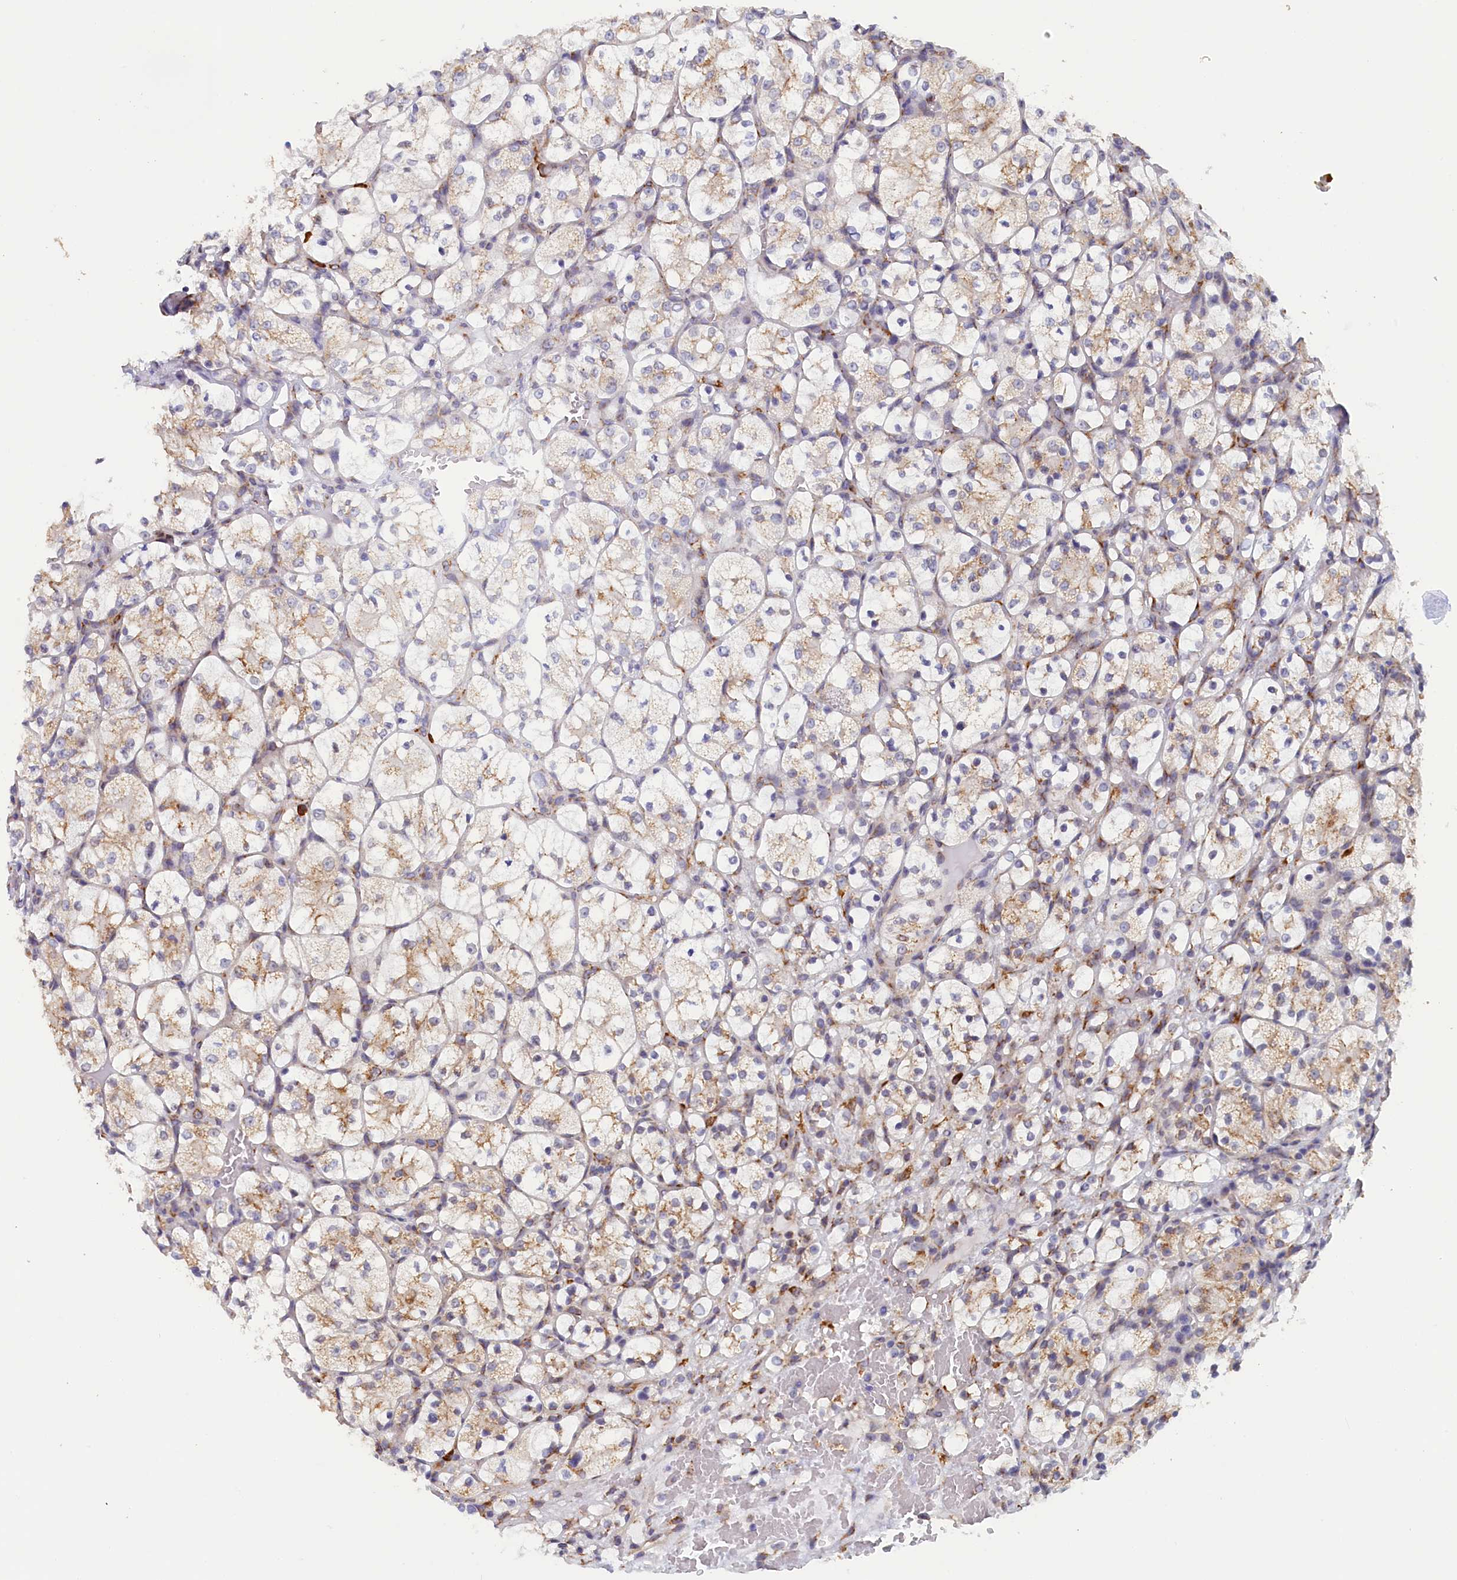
{"staining": {"intensity": "moderate", "quantity": "<25%", "location": "cytoplasmic/membranous"}, "tissue": "renal cancer", "cell_type": "Tumor cells", "image_type": "cancer", "snomed": [{"axis": "morphology", "description": "Adenocarcinoma, NOS"}, {"axis": "topography", "description": "Kidney"}], "caption": "IHC (DAB (3,3'-diaminobenzidine)) staining of renal cancer (adenocarcinoma) reveals moderate cytoplasmic/membranous protein staining in approximately <25% of tumor cells. The staining was performed using DAB to visualize the protein expression in brown, while the nuclei were stained in blue with hematoxylin (Magnification: 20x).", "gene": "CCDC68", "patient": {"sex": "female", "age": 69}}